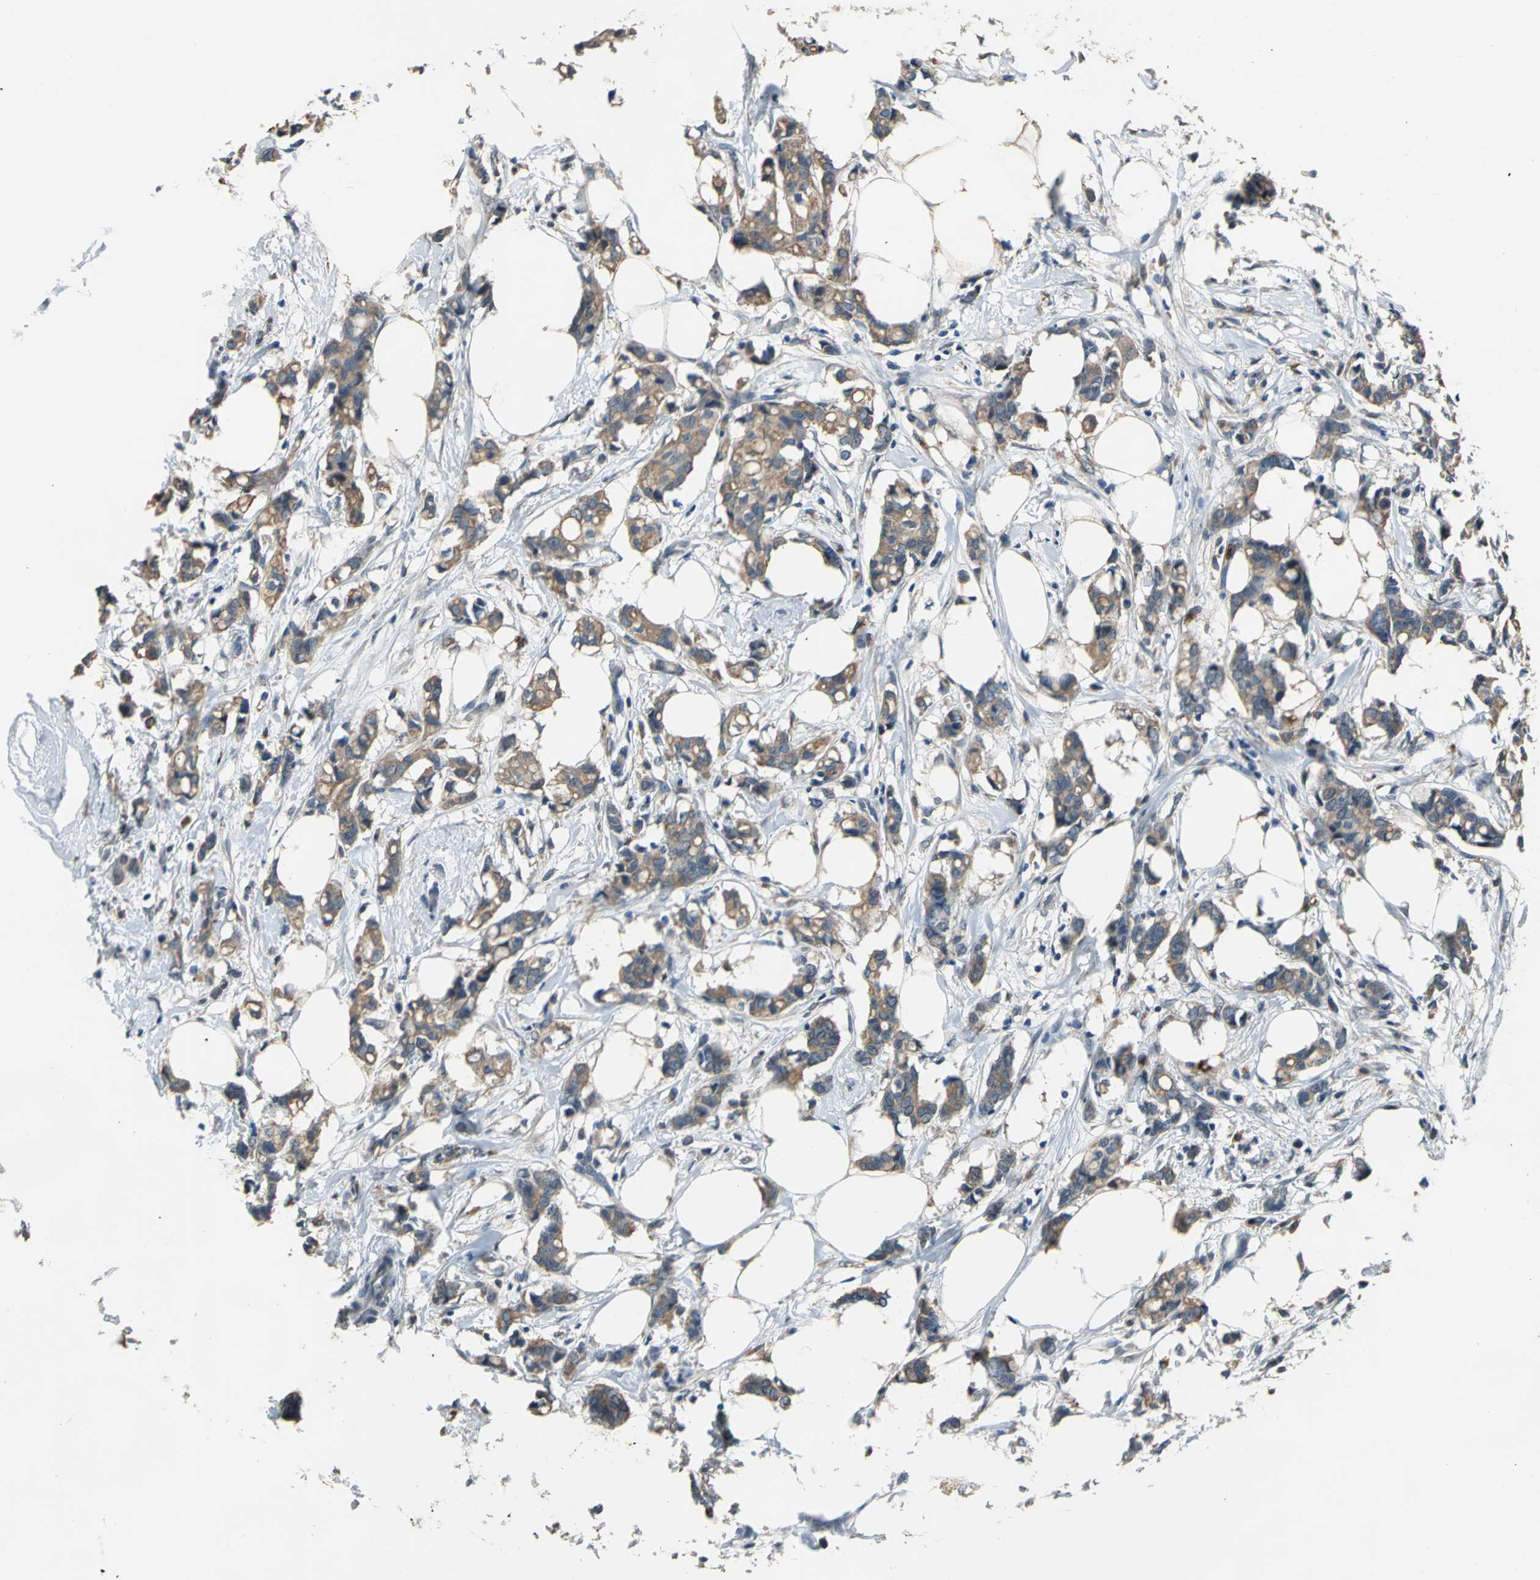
{"staining": {"intensity": "weak", "quantity": ">75%", "location": "cytoplasmic/membranous"}, "tissue": "breast cancer", "cell_type": "Tumor cells", "image_type": "cancer", "snomed": [{"axis": "morphology", "description": "Duct carcinoma"}, {"axis": "topography", "description": "Breast"}], "caption": "Tumor cells display weak cytoplasmic/membranous expression in approximately >75% of cells in breast intraductal carcinoma.", "gene": "RASD2", "patient": {"sex": "female", "age": 84}}